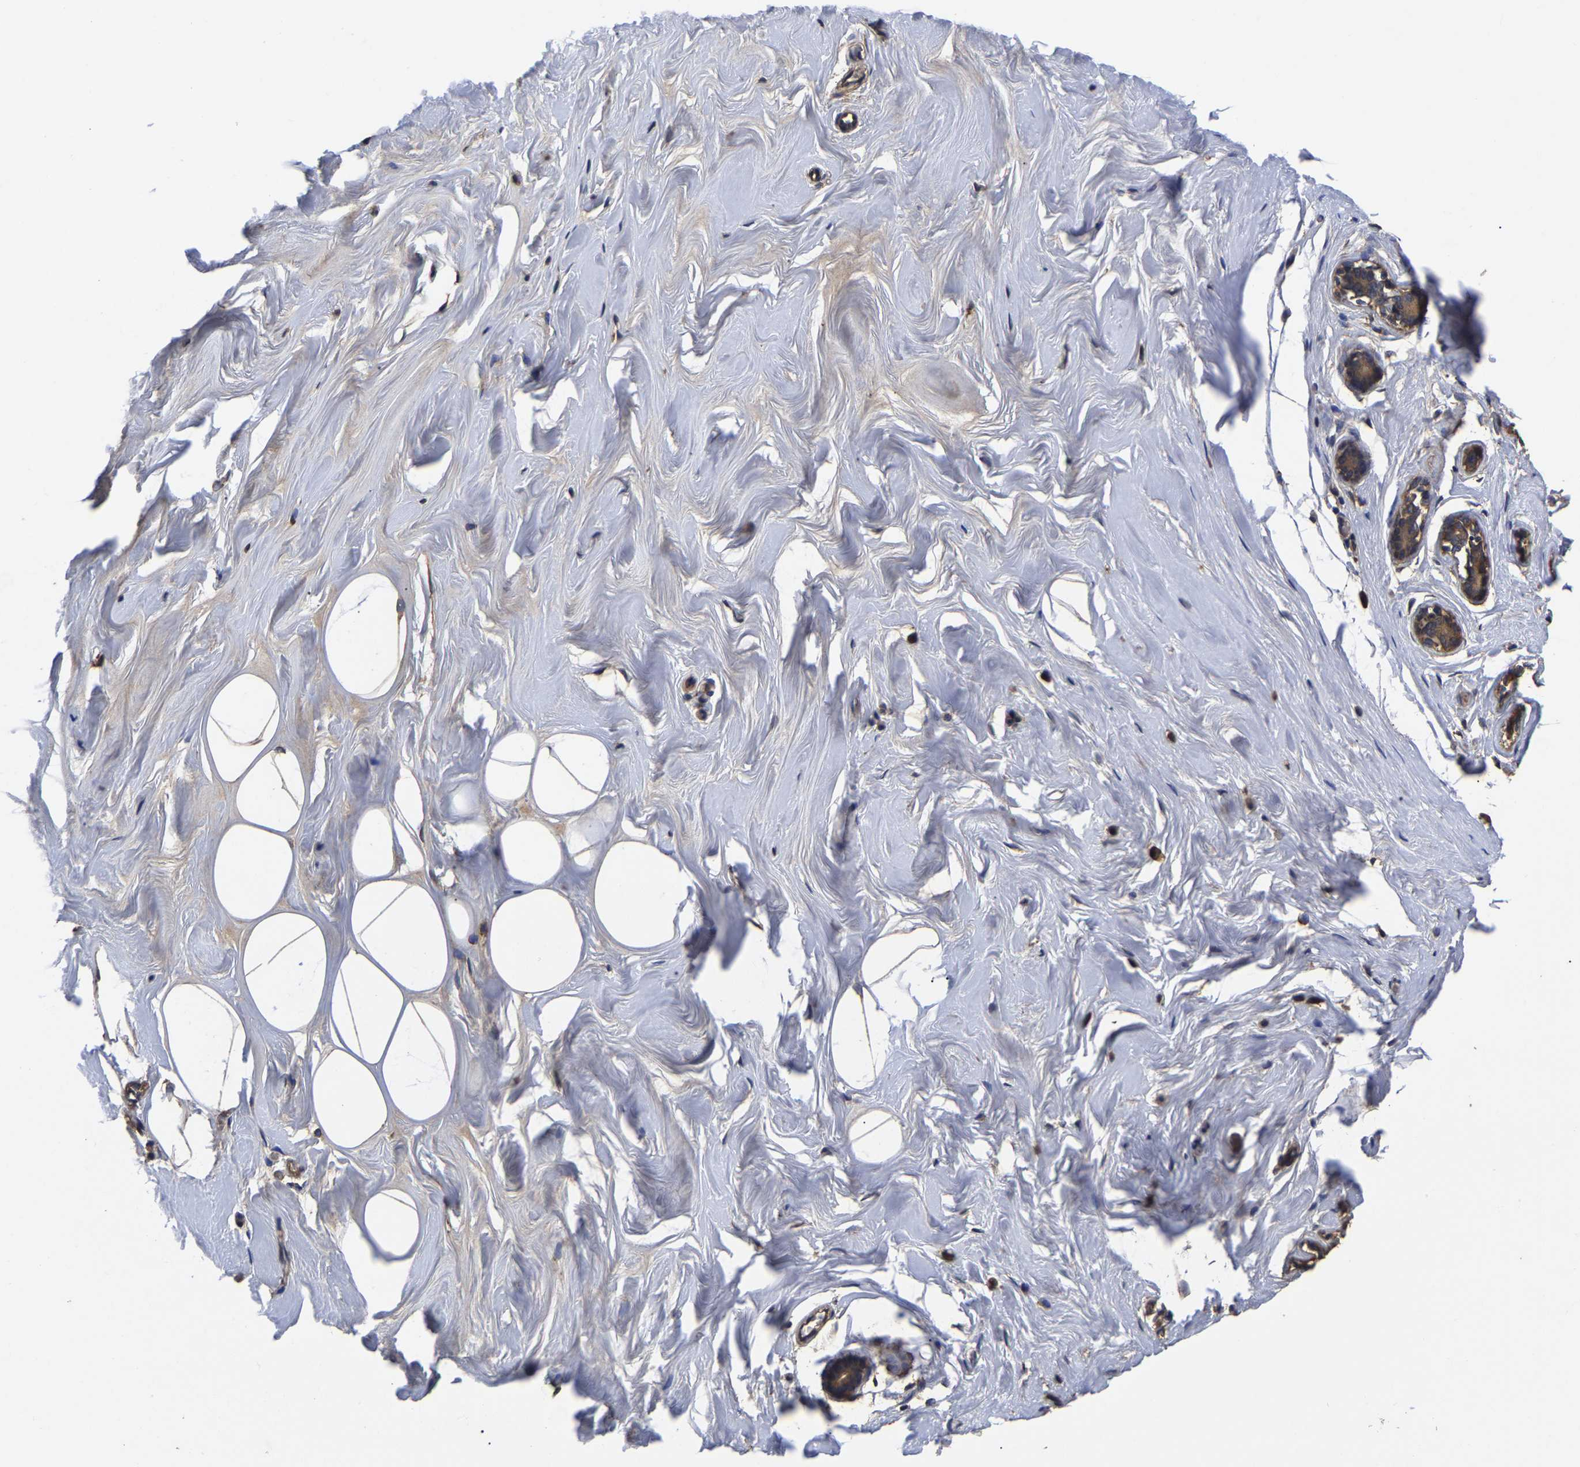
{"staining": {"intensity": "weak", "quantity": "25%-75%", "location": "cytoplasmic/membranous"}, "tissue": "adipose tissue", "cell_type": "Adipocytes", "image_type": "normal", "snomed": [{"axis": "morphology", "description": "Normal tissue, NOS"}, {"axis": "morphology", "description": "Fibrosis, NOS"}, {"axis": "topography", "description": "Breast"}, {"axis": "topography", "description": "Adipose tissue"}], "caption": "Adipose tissue stained with DAB (3,3'-diaminobenzidine) IHC reveals low levels of weak cytoplasmic/membranous expression in approximately 25%-75% of adipocytes.", "gene": "ITCH", "patient": {"sex": "female", "age": 39}}